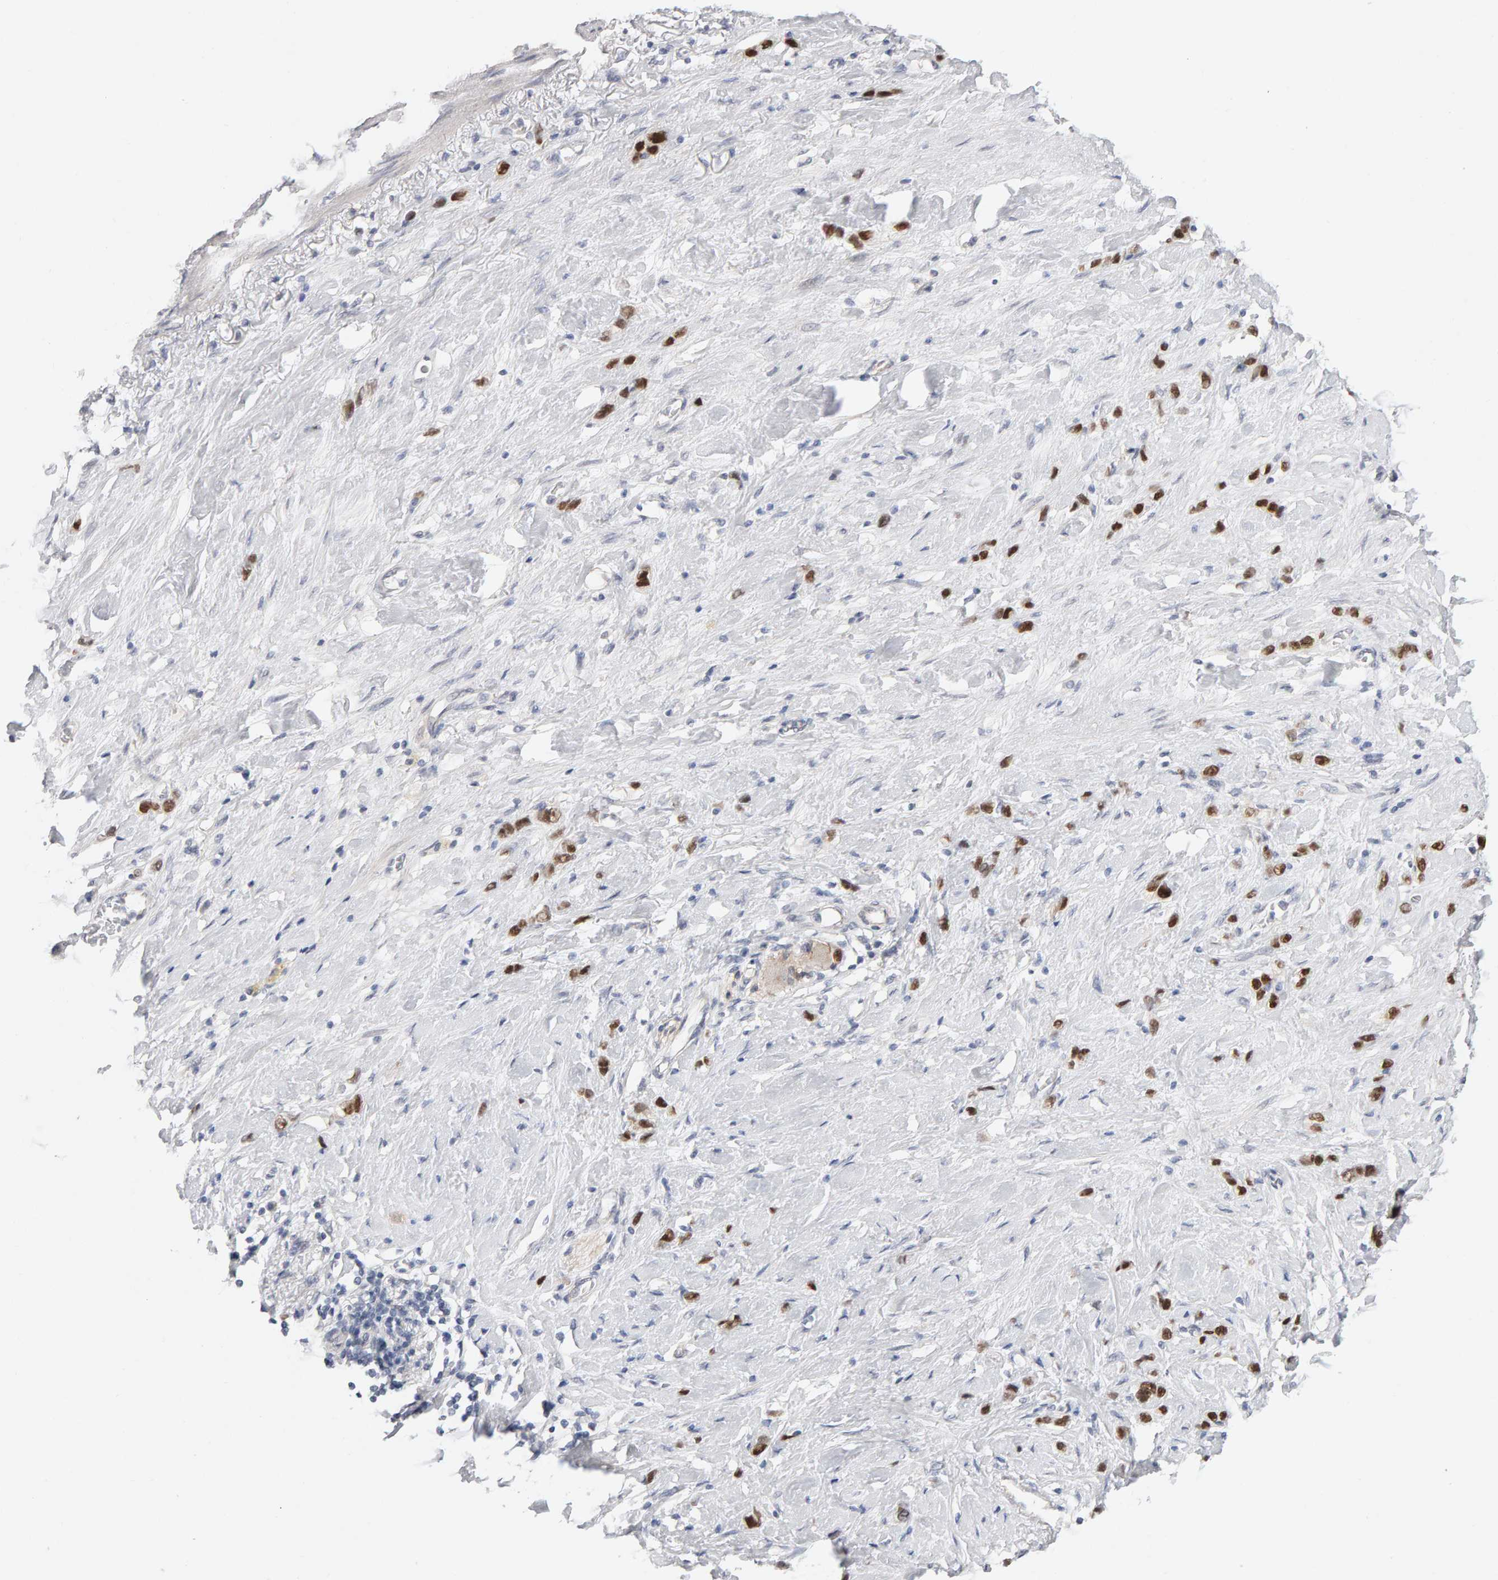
{"staining": {"intensity": "strong", "quantity": ">75%", "location": "nuclear"}, "tissue": "stomach cancer", "cell_type": "Tumor cells", "image_type": "cancer", "snomed": [{"axis": "morphology", "description": "Normal tissue, NOS"}, {"axis": "morphology", "description": "Adenocarcinoma, NOS"}, {"axis": "morphology", "description": "Adenocarcinoma, High grade"}, {"axis": "topography", "description": "Stomach, upper"}, {"axis": "topography", "description": "Stomach"}], "caption": "Protein expression analysis of stomach cancer demonstrates strong nuclear staining in about >75% of tumor cells. The staining was performed using DAB (3,3'-diaminobenzidine) to visualize the protein expression in brown, while the nuclei were stained in blue with hematoxylin (Magnification: 20x).", "gene": "HNF4A", "patient": {"sex": "female", "age": 65}}